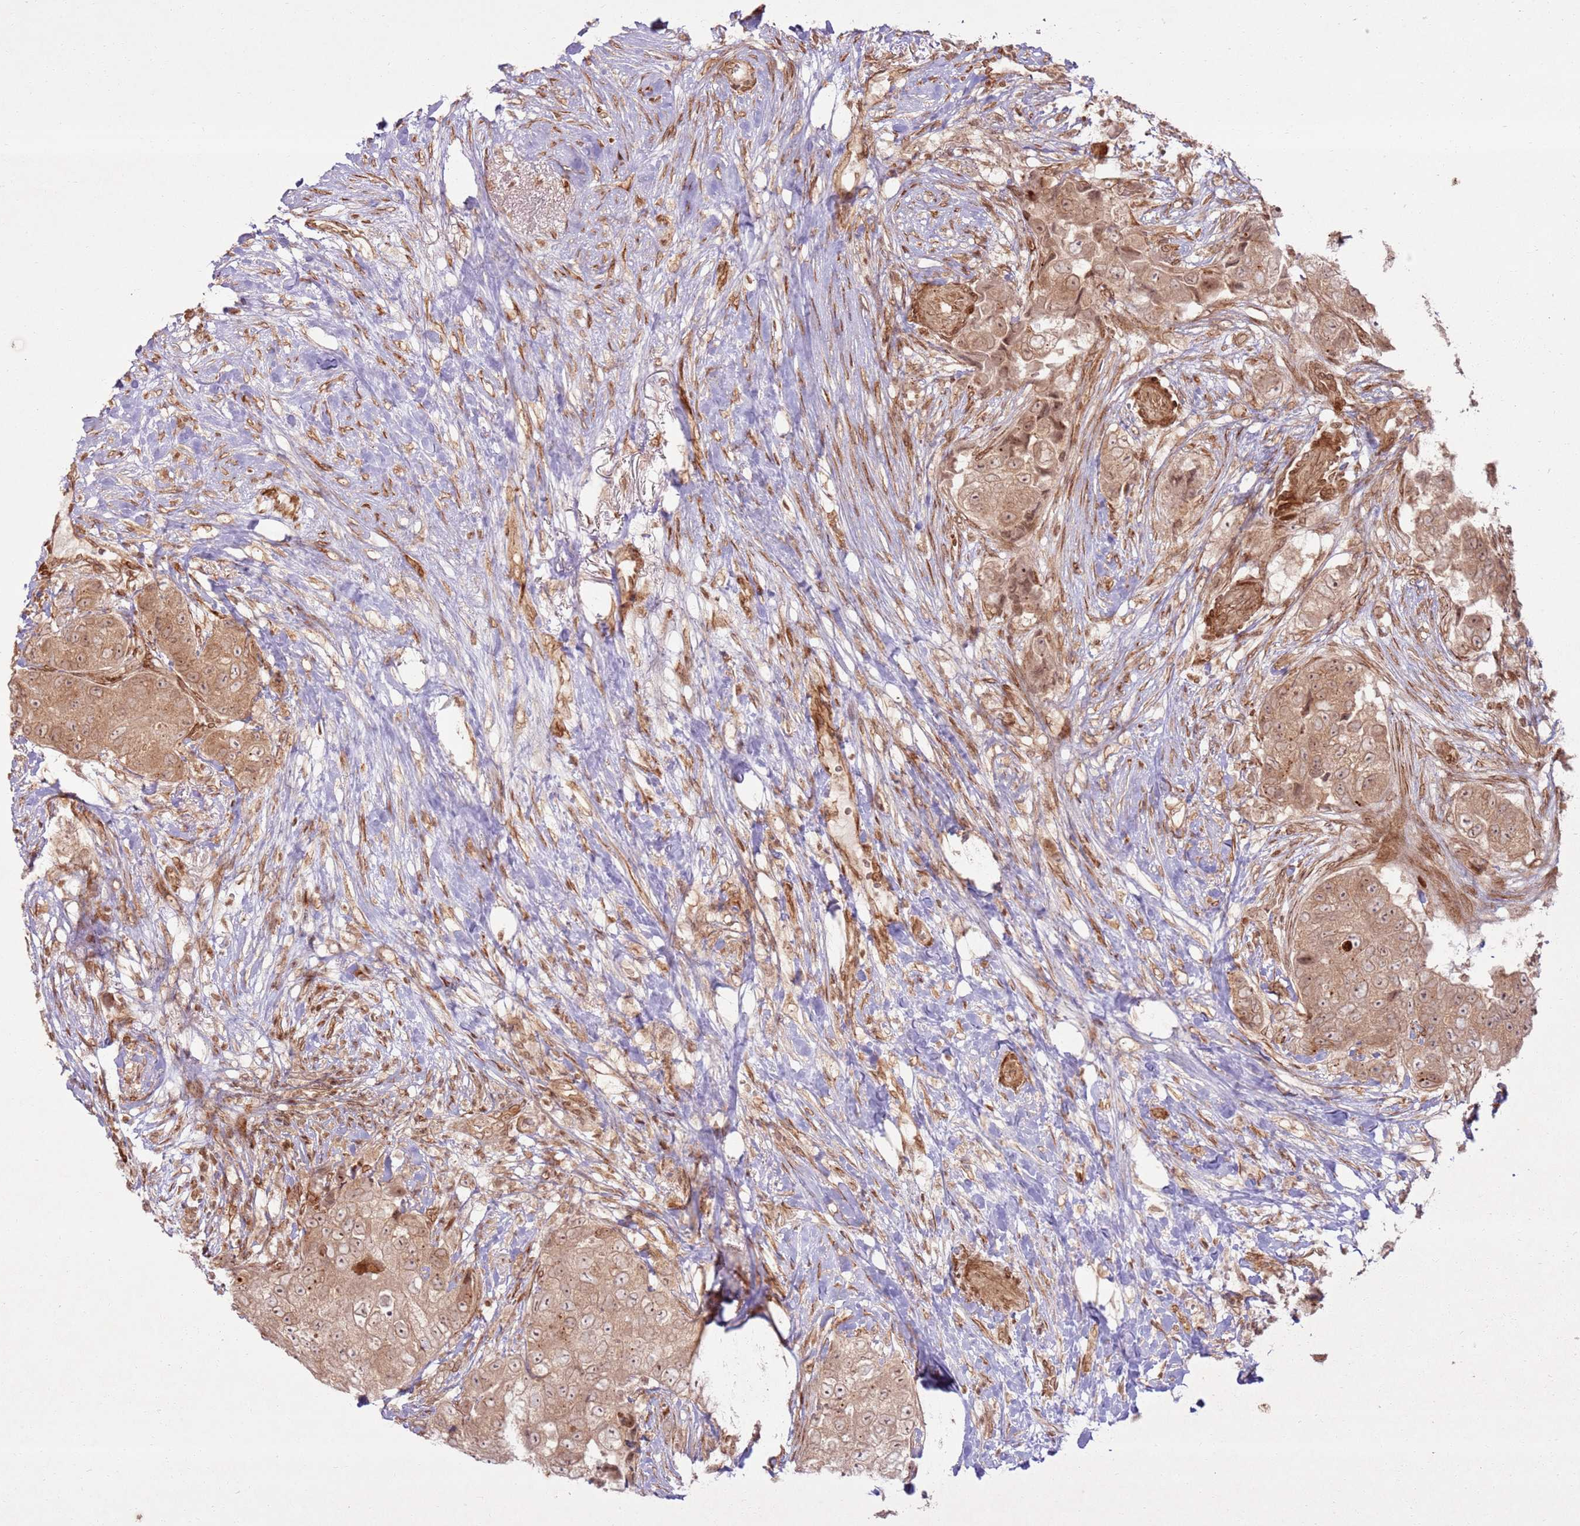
{"staining": {"intensity": "moderate", "quantity": ">75%", "location": "cytoplasmic/membranous,nuclear"}, "tissue": "breast cancer", "cell_type": "Tumor cells", "image_type": "cancer", "snomed": [{"axis": "morphology", "description": "Normal tissue, NOS"}, {"axis": "morphology", "description": "Duct carcinoma"}, {"axis": "topography", "description": "Breast"}], "caption": "Breast intraductal carcinoma stained with IHC shows moderate cytoplasmic/membranous and nuclear expression in about >75% of tumor cells.", "gene": "KLHL36", "patient": {"sex": "female", "age": 62}}